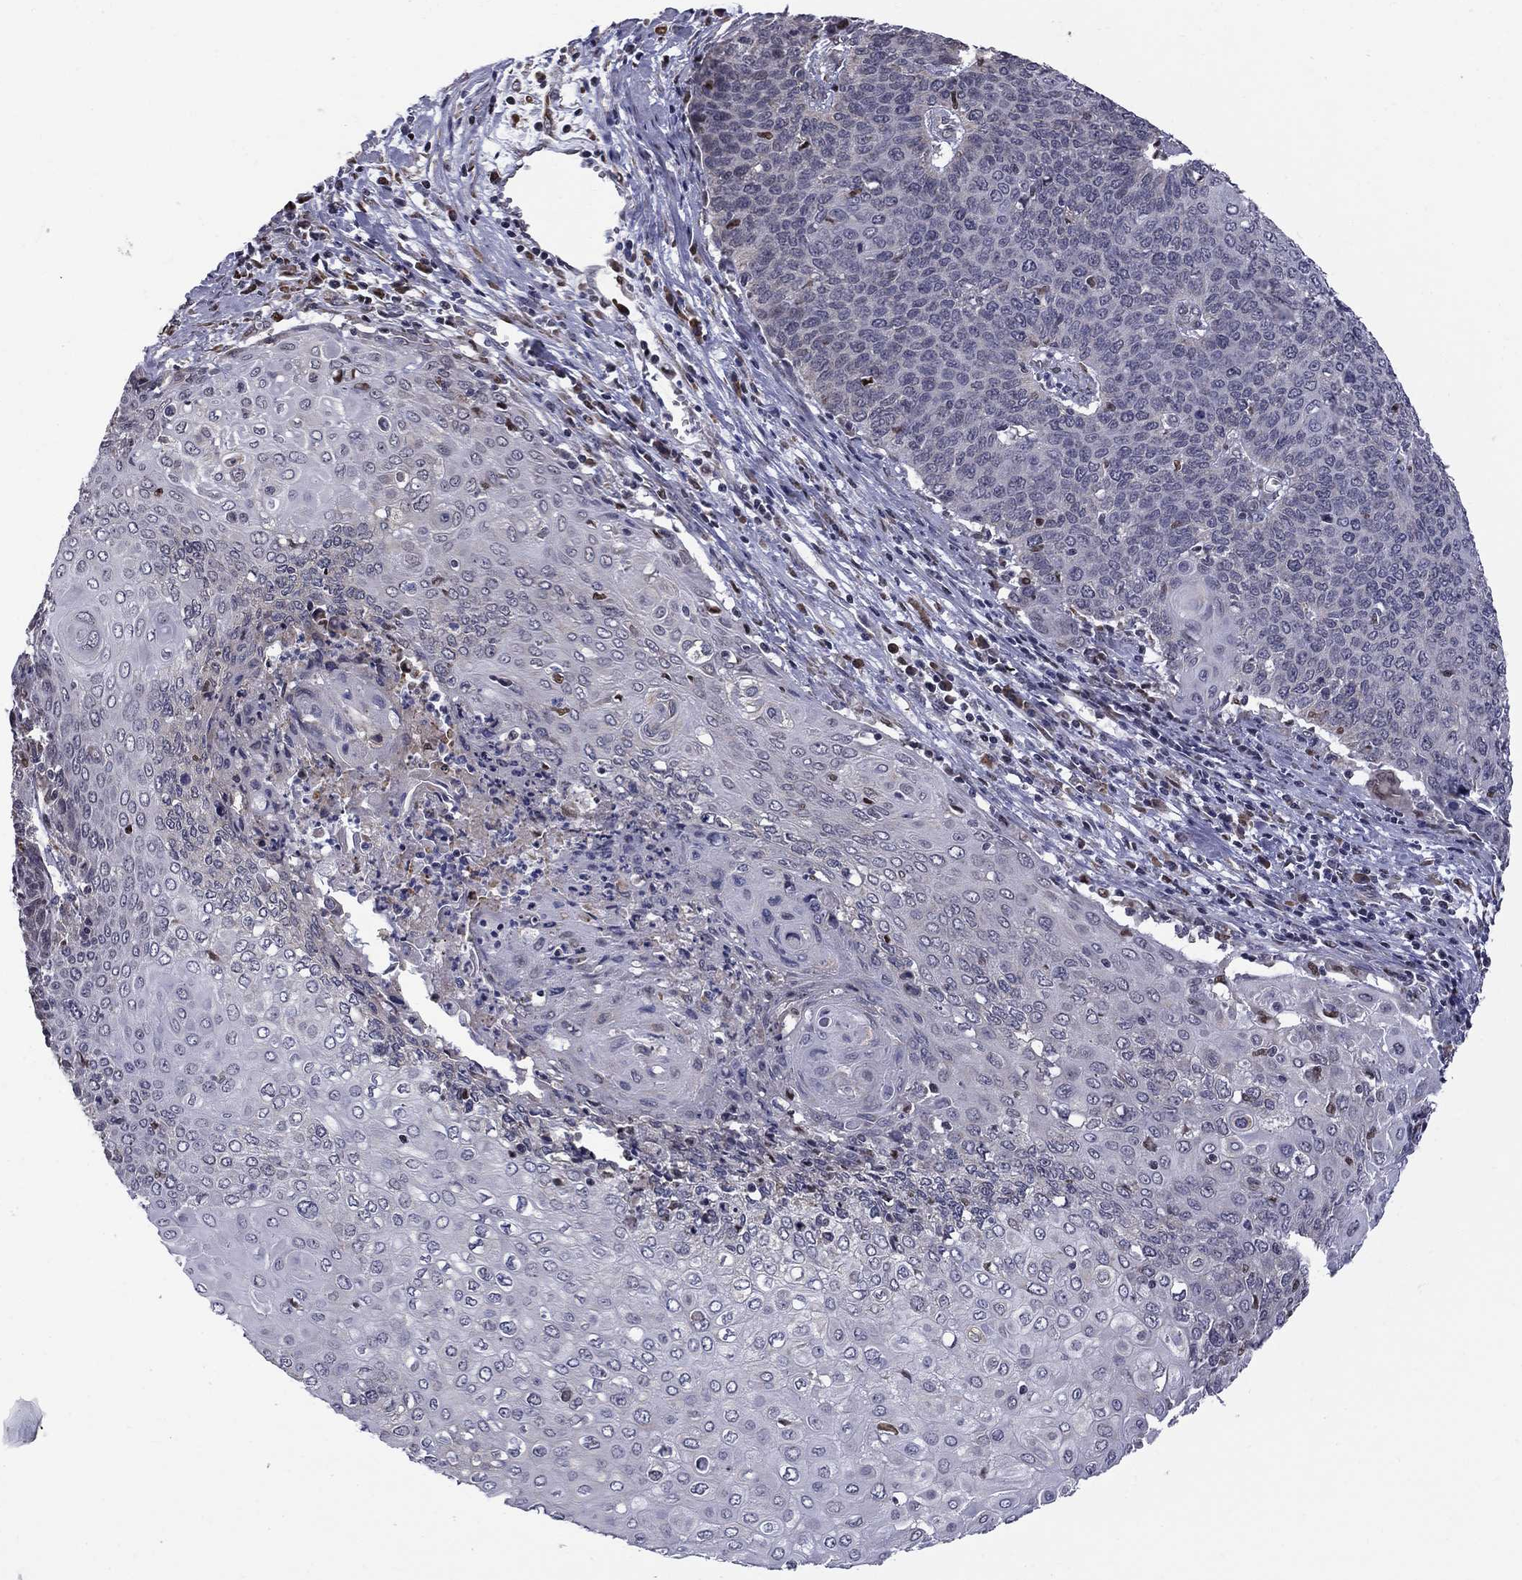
{"staining": {"intensity": "negative", "quantity": "none", "location": "none"}, "tissue": "cervical cancer", "cell_type": "Tumor cells", "image_type": "cancer", "snomed": [{"axis": "morphology", "description": "Squamous cell carcinoma, NOS"}, {"axis": "topography", "description": "Cervix"}], "caption": "An immunohistochemistry micrograph of squamous cell carcinoma (cervical) is shown. There is no staining in tumor cells of squamous cell carcinoma (cervical). (Stains: DAB (3,3'-diaminobenzidine) IHC with hematoxylin counter stain, Microscopy: brightfield microscopy at high magnification).", "gene": "HSPB2", "patient": {"sex": "female", "age": 39}}